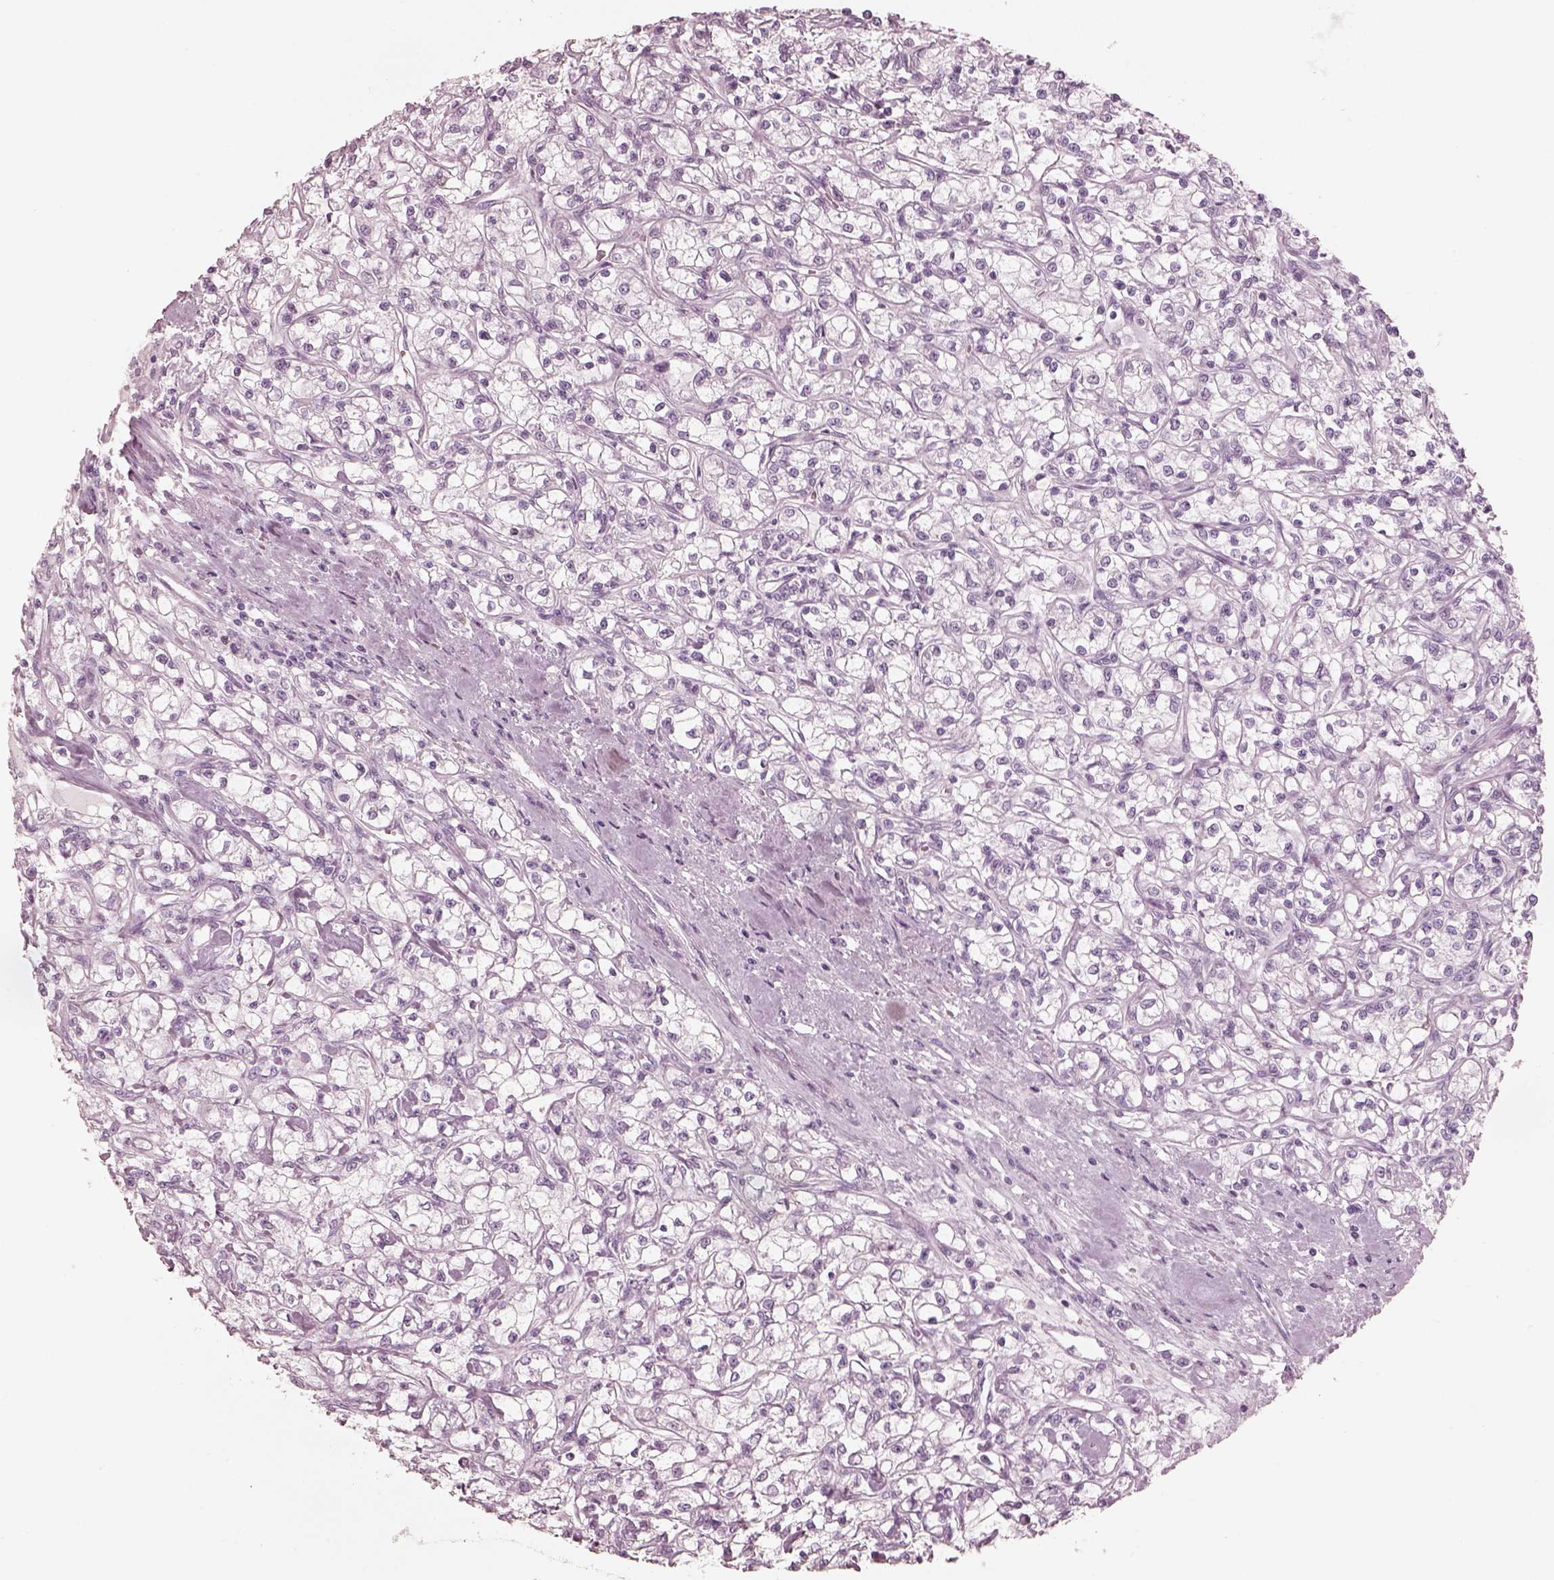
{"staining": {"intensity": "negative", "quantity": "none", "location": "none"}, "tissue": "renal cancer", "cell_type": "Tumor cells", "image_type": "cancer", "snomed": [{"axis": "morphology", "description": "Adenocarcinoma, NOS"}, {"axis": "topography", "description": "Kidney"}], "caption": "Immunohistochemical staining of human renal adenocarcinoma displays no significant expression in tumor cells.", "gene": "PON3", "patient": {"sex": "female", "age": 59}}